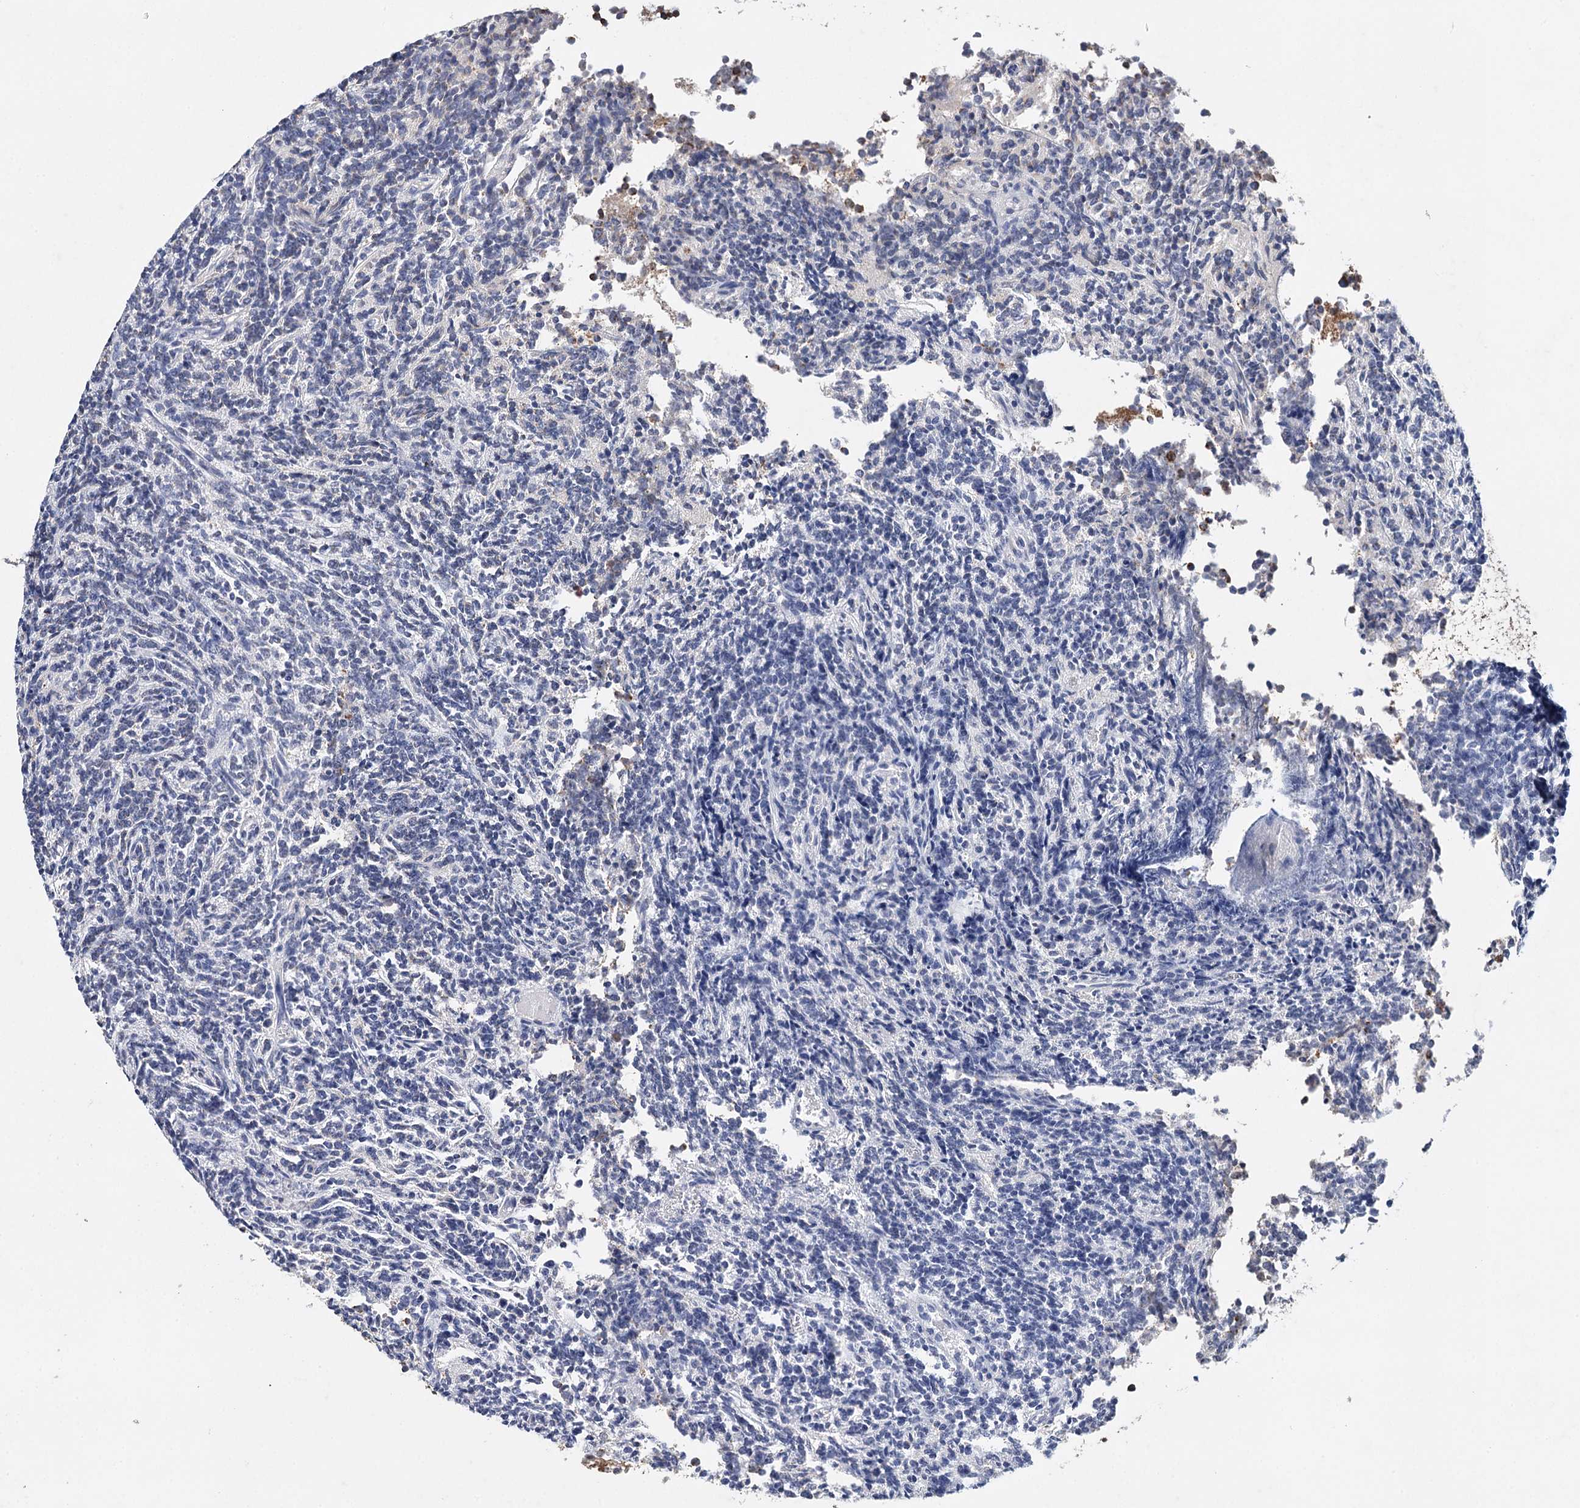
{"staining": {"intensity": "negative", "quantity": "none", "location": "none"}, "tissue": "glioma", "cell_type": "Tumor cells", "image_type": "cancer", "snomed": [{"axis": "morphology", "description": "Glioma, malignant, Low grade"}, {"axis": "topography", "description": "Brain"}], "caption": "IHC image of neoplastic tissue: human malignant glioma (low-grade) stained with DAB (3,3'-diaminobenzidine) exhibits no significant protein staining in tumor cells.", "gene": "PIK3CB", "patient": {"sex": "female", "age": 1}}